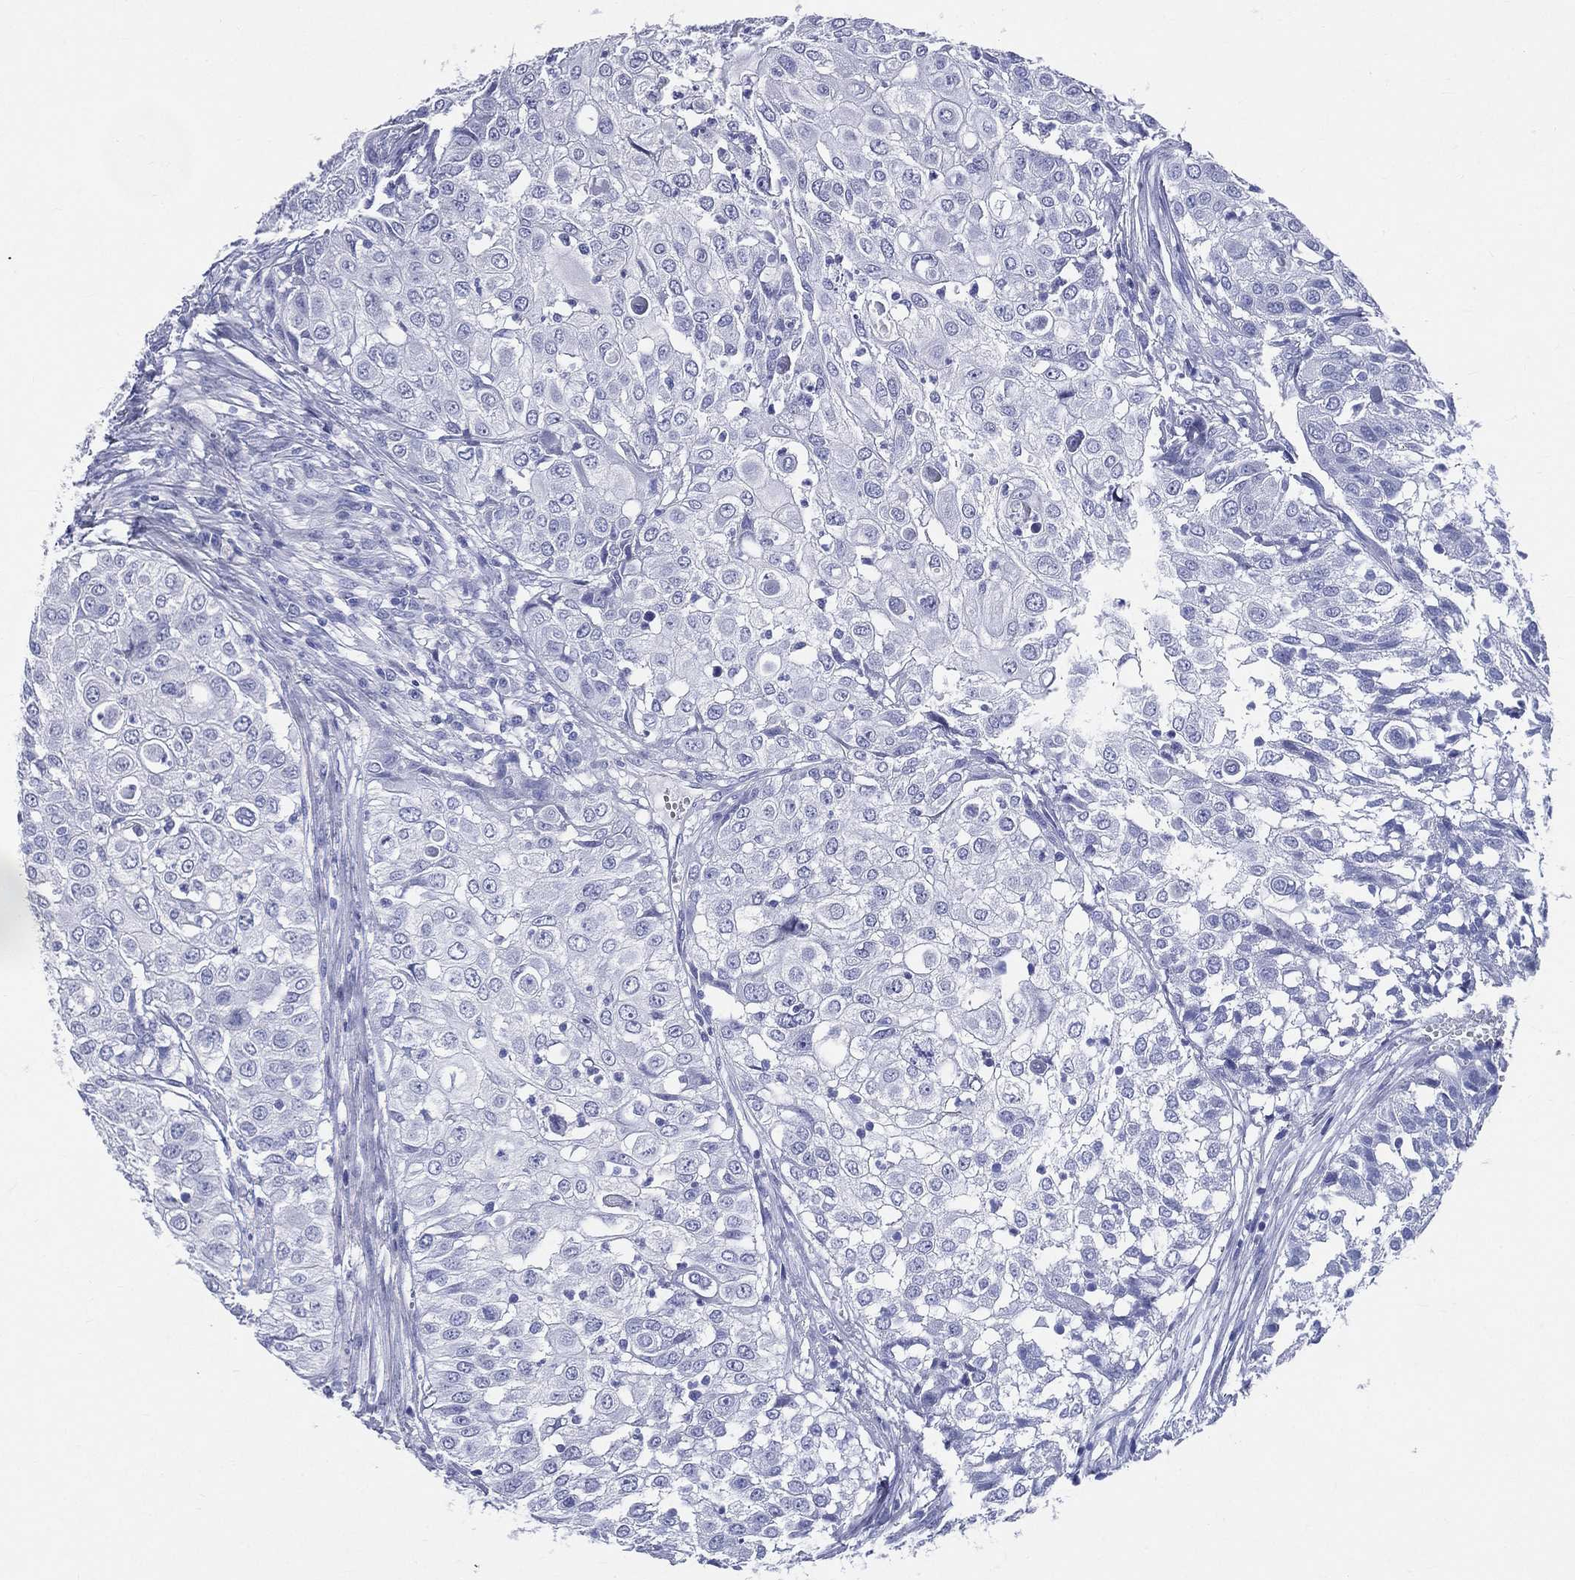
{"staining": {"intensity": "negative", "quantity": "none", "location": "none"}, "tissue": "urothelial cancer", "cell_type": "Tumor cells", "image_type": "cancer", "snomed": [{"axis": "morphology", "description": "Urothelial carcinoma, High grade"}, {"axis": "topography", "description": "Urinary bladder"}], "caption": "A photomicrograph of human urothelial cancer is negative for staining in tumor cells.", "gene": "SYP", "patient": {"sex": "female", "age": 79}}